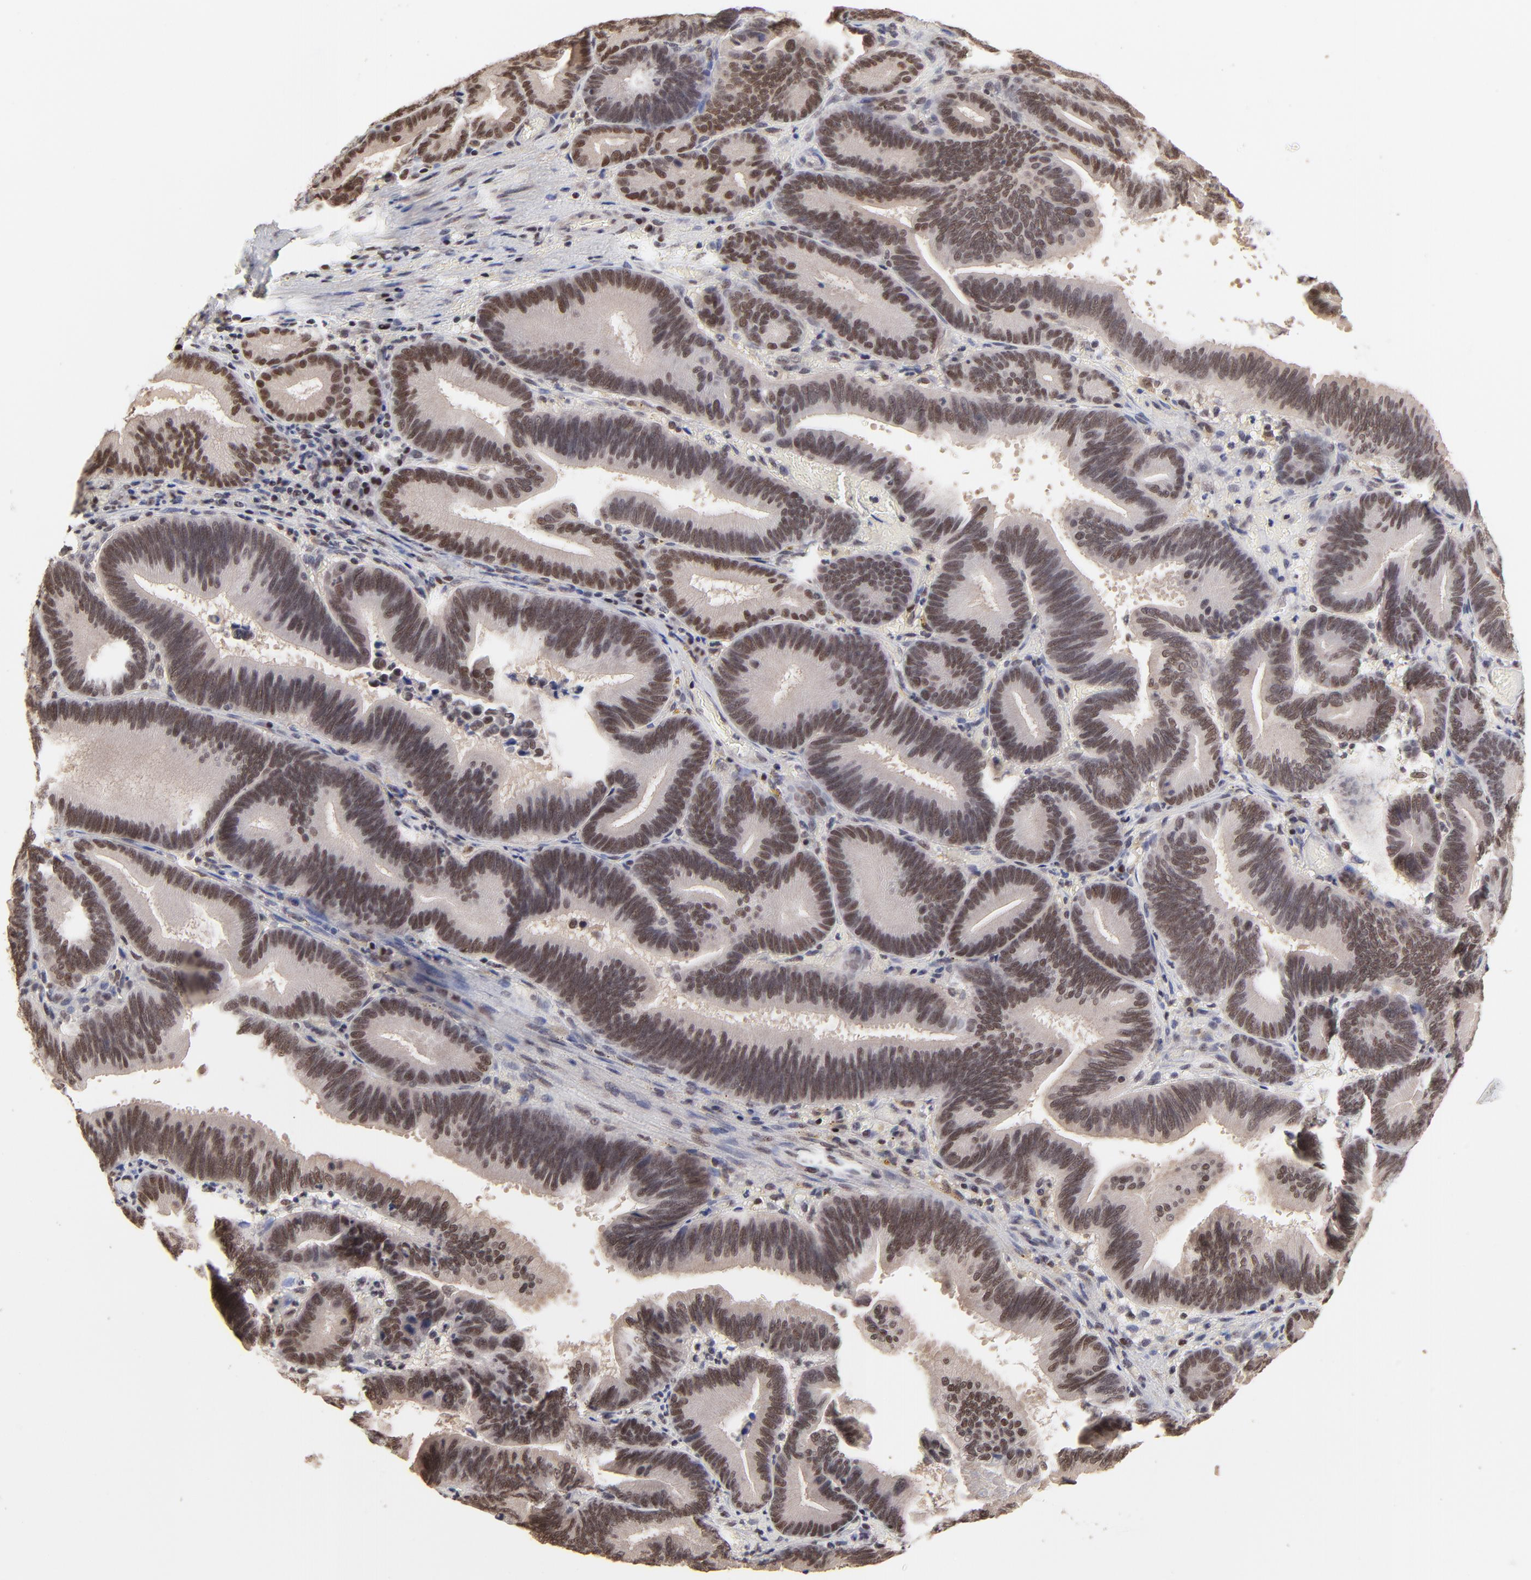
{"staining": {"intensity": "moderate", "quantity": ">75%", "location": "nuclear"}, "tissue": "pancreatic cancer", "cell_type": "Tumor cells", "image_type": "cancer", "snomed": [{"axis": "morphology", "description": "Adenocarcinoma, NOS"}, {"axis": "topography", "description": "Pancreas"}], "caption": "Pancreatic cancer stained for a protein shows moderate nuclear positivity in tumor cells. The protein of interest is stained brown, and the nuclei are stained in blue (DAB IHC with brightfield microscopy, high magnification).", "gene": "DSN1", "patient": {"sex": "male", "age": 82}}